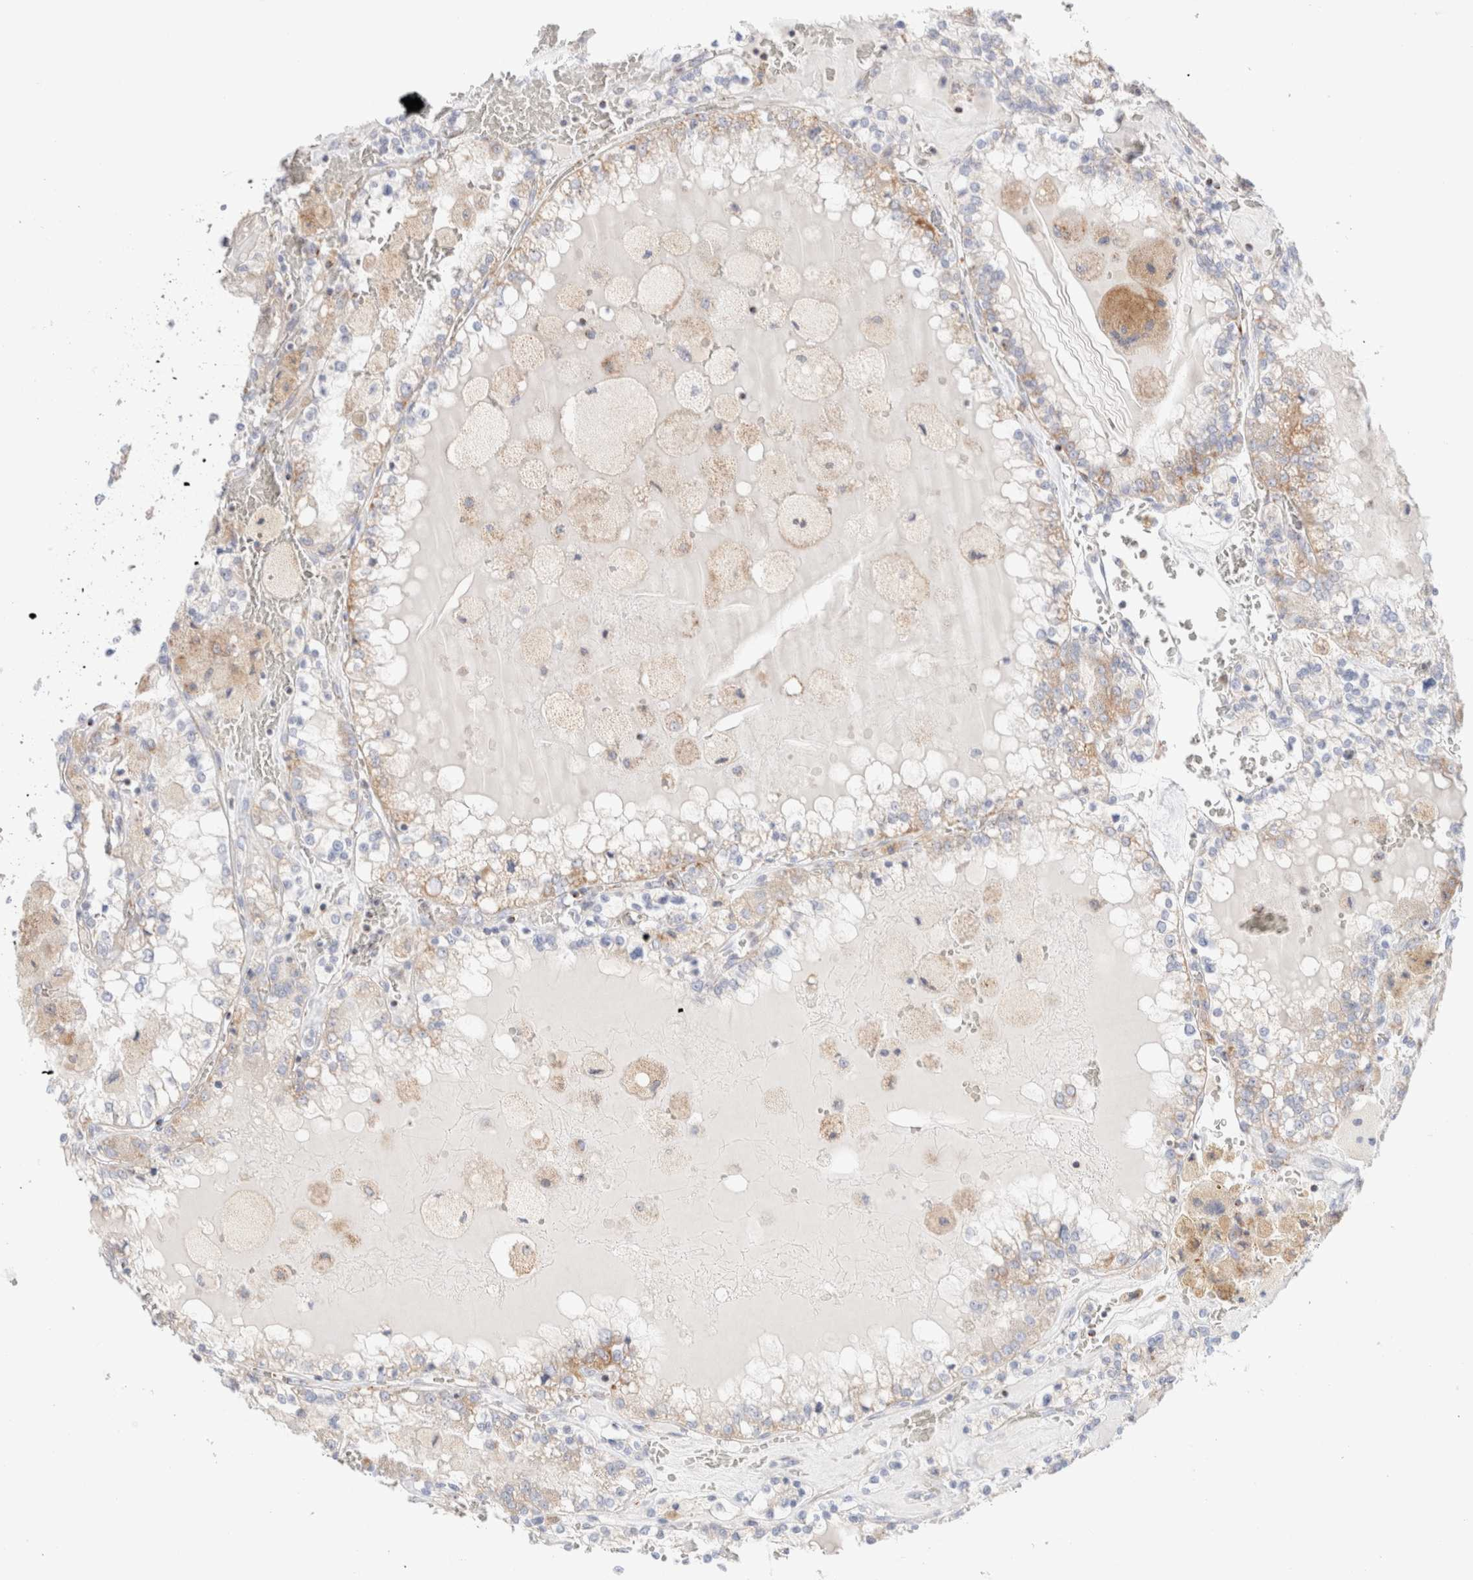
{"staining": {"intensity": "weak", "quantity": ">75%", "location": "cytoplasmic/membranous"}, "tissue": "renal cancer", "cell_type": "Tumor cells", "image_type": "cancer", "snomed": [{"axis": "morphology", "description": "Adenocarcinoma, NOS"}, {"axis": "topography", "description": "Kidney"}], "caption": "A photomicrograph showing weak cytoplasmic/membranous expression in about >75% of tumor cells in renal cancer, as visualized by brown immunohistochemical staining.", "gene": "ATP6V1C1", "patient": {"sex": "female", "age": 56}}